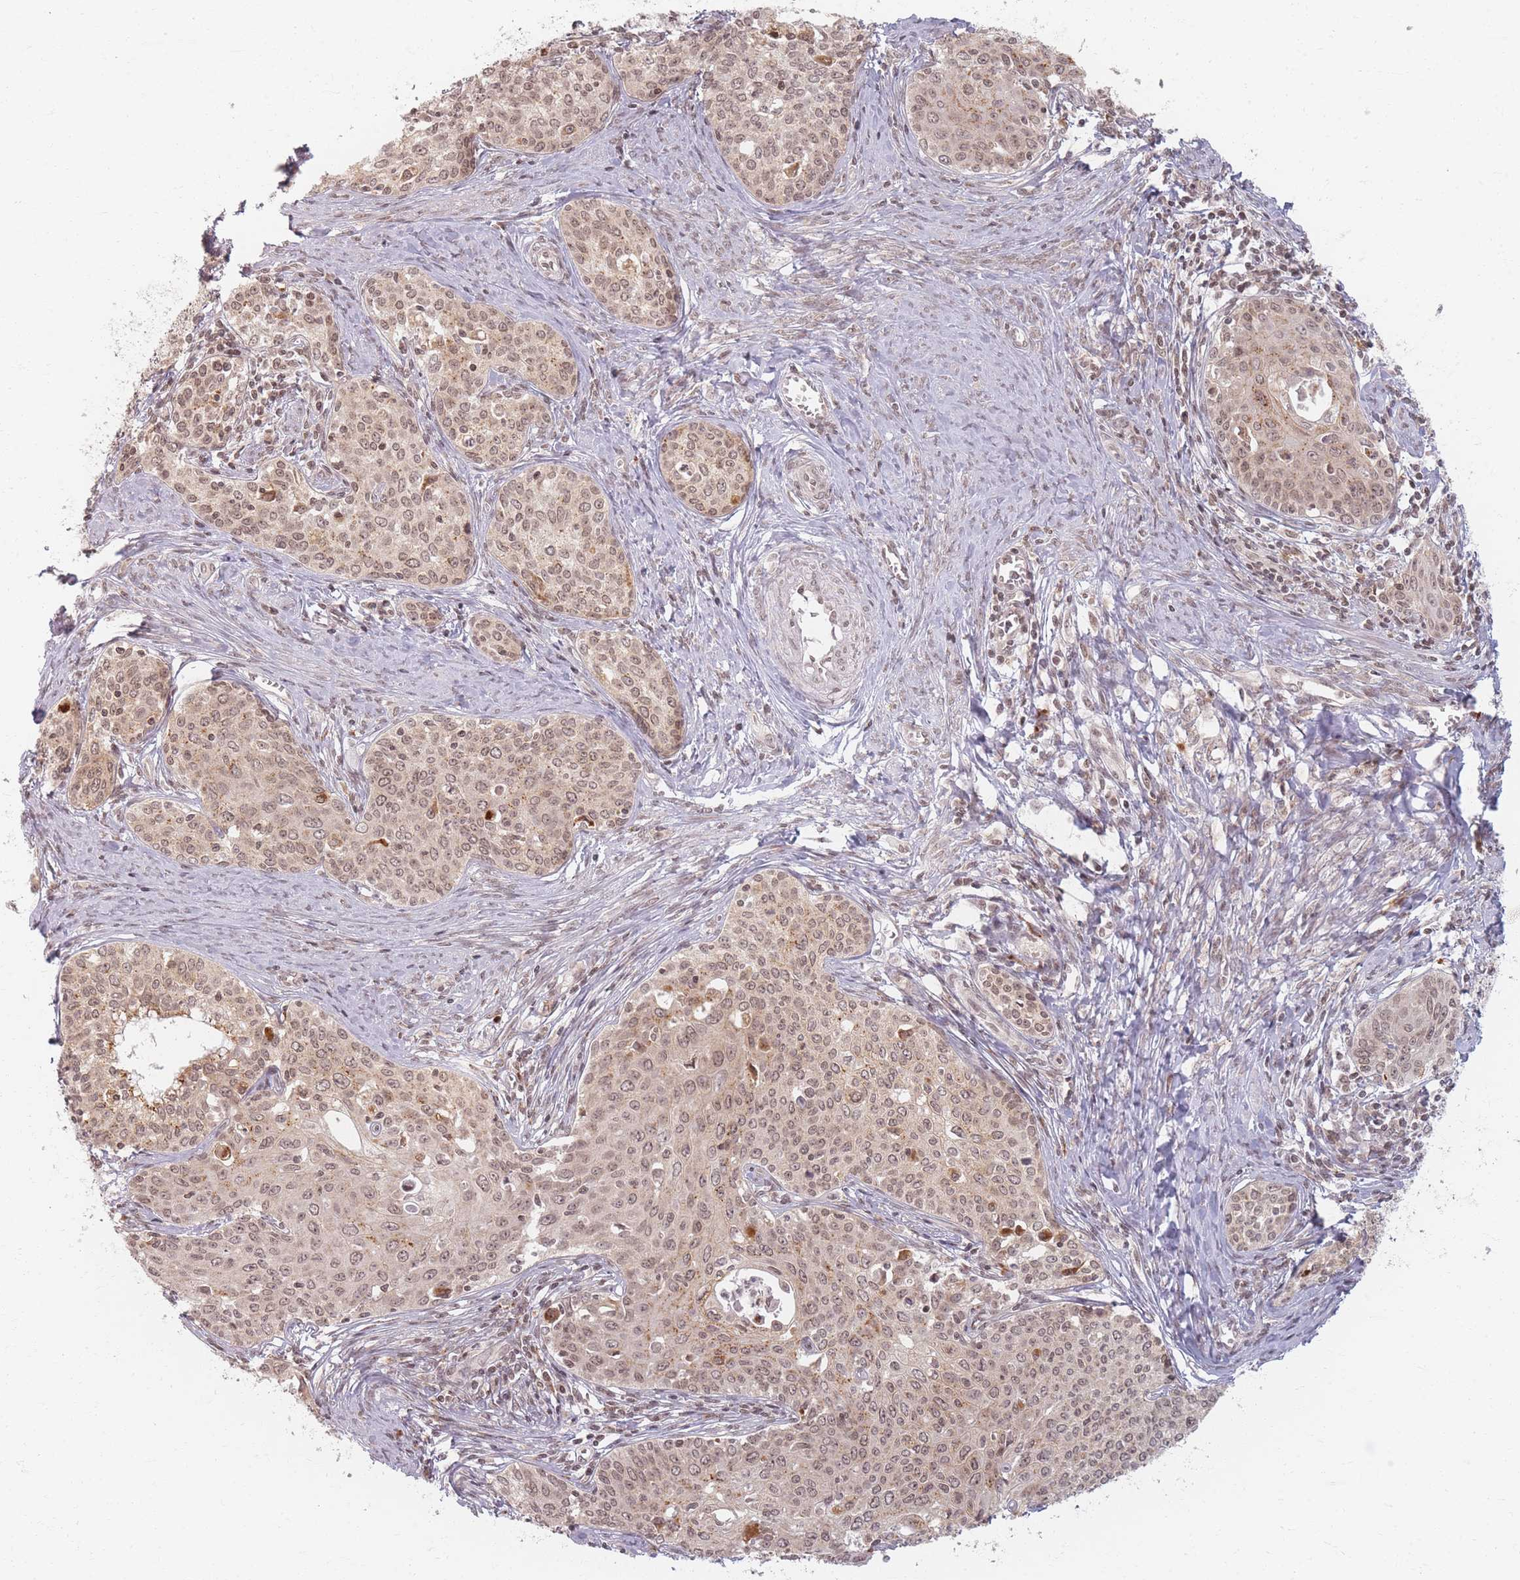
{"staining": {"intensity": "moderate", "quantity": ">75%", "location": "cytoplasmic/membranous,nuclear"}, "tissue": "cervical cancer", "cell_type": "Tumor cells", "image_type": "cancer", "snomed": [{"axis": "morphology", "description": "Squamous cell carcinoma, NOS"}, {"axis": "morphology", "description": "Adenocarcinoma, NOS"}, {"axis": "topography", "description": "Cervix"}], "caption": "This histopathology image demonstrates IHC staining of adenocarcinoma (cervical), with medium moderate cytoplasmic/membranous and nuclear staining in about >75% of tumor cells.", "gene": "SPATA45", "patient": {"sex": "female", "age": 52}}